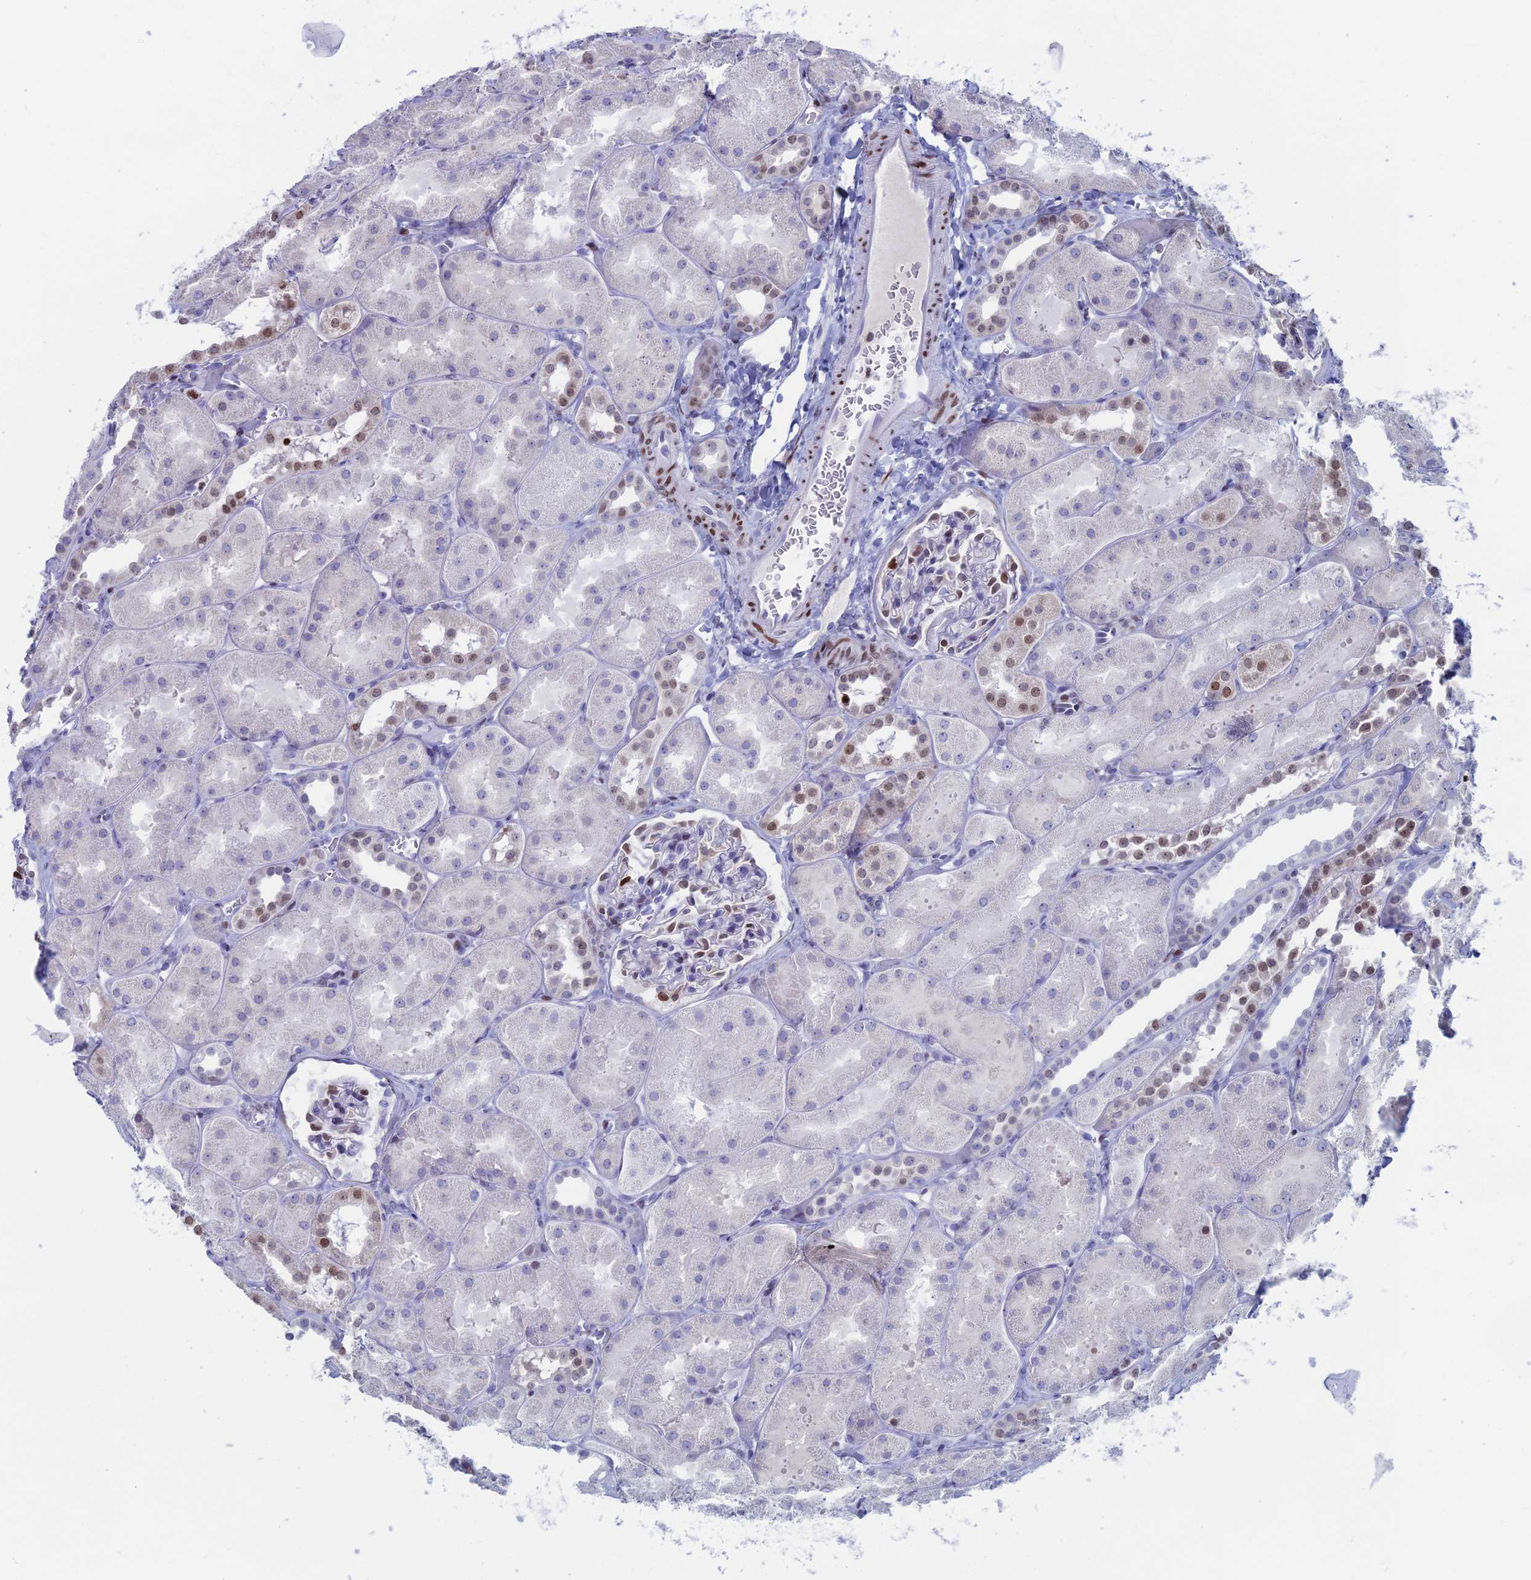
{"staining": {"intensity": "moderate", "quantity": "<25%", "location": "nuclear"}, "tissue": "kidney", "cell_type": "Cells in glomeruli", "image_type": "normal", "snomed": [{"axis": "morphology", "description": "Normal tissue, NOS"}, {"axis": "topography", "description": "Kidney"}, {"axis": "topography", "description": "Urinary bladder"}], "caption": "Kidney stained with immunohistochemistry (IHC) reveals moderate nuclear expression in approximately <25% of cells in glomeruli. (Brightfield microscopy of DAB IHC at high magnification).", "gene": "CERS6", "patient": {"sex": "male", "age": 16}}